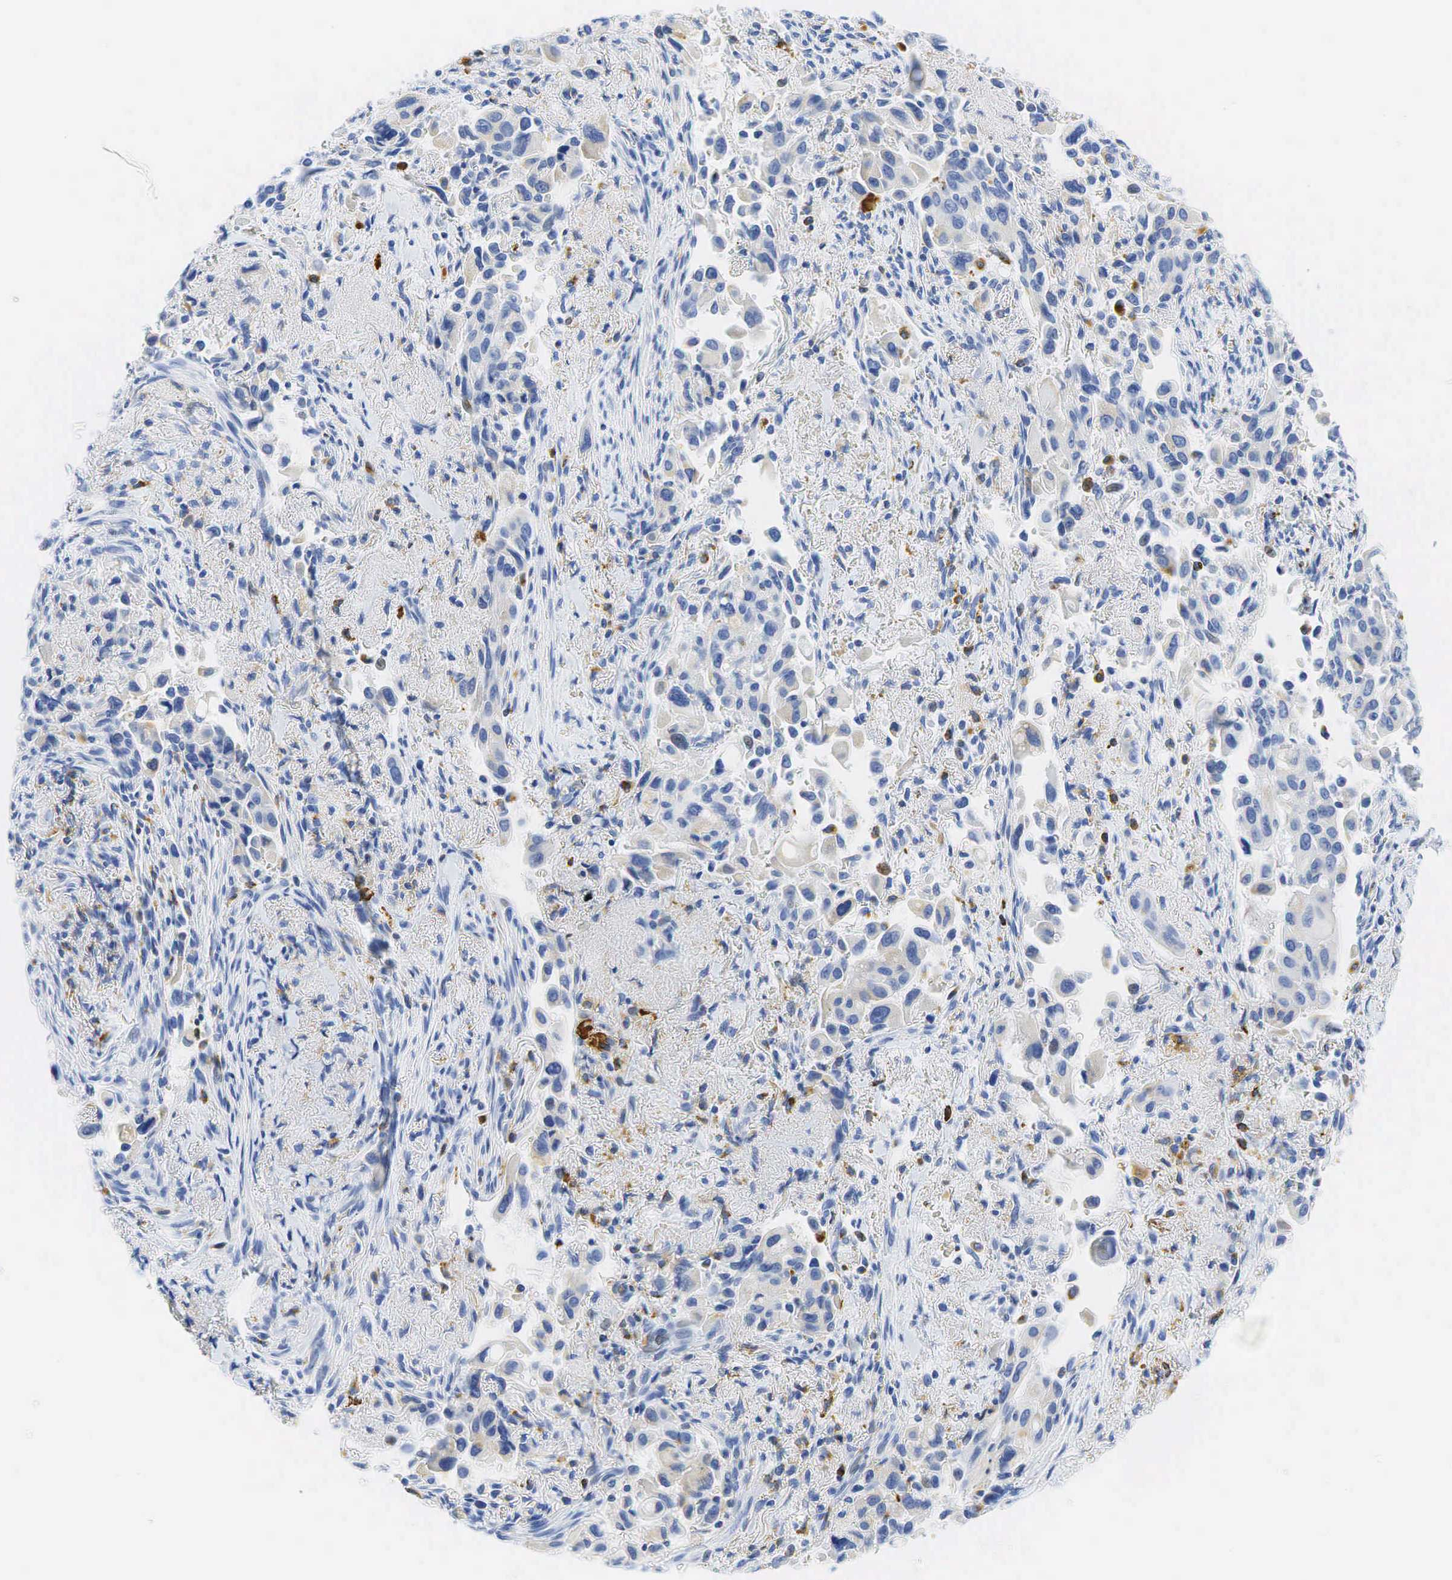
{"staining": {"intensity": "weak", "quantity": "<25%", "location": "cytoplasmic/membranous"}, "tissue": "lung cancer", "cell_type": "Tumor cells", "image_type": "cancer", "snomed": [{"axis": "morphology", "description": "Adenocarcinoma, NOS"}, {"axis": "topography", "description": "Lung"}], "caption": "An immunohistochemistry (IHC) micrograph of lung cancer is shown. There is no staining in tumor cells of lung cancer. Brightfield microscopy of immunohistochemistry (IHC) stained with DAB (3,3'-diaminobenzidine) (brown) and hematoxylin (blue), captured at high magnification.", "gene": "CD68", "patient": {"sex": "male", "age": 68}}